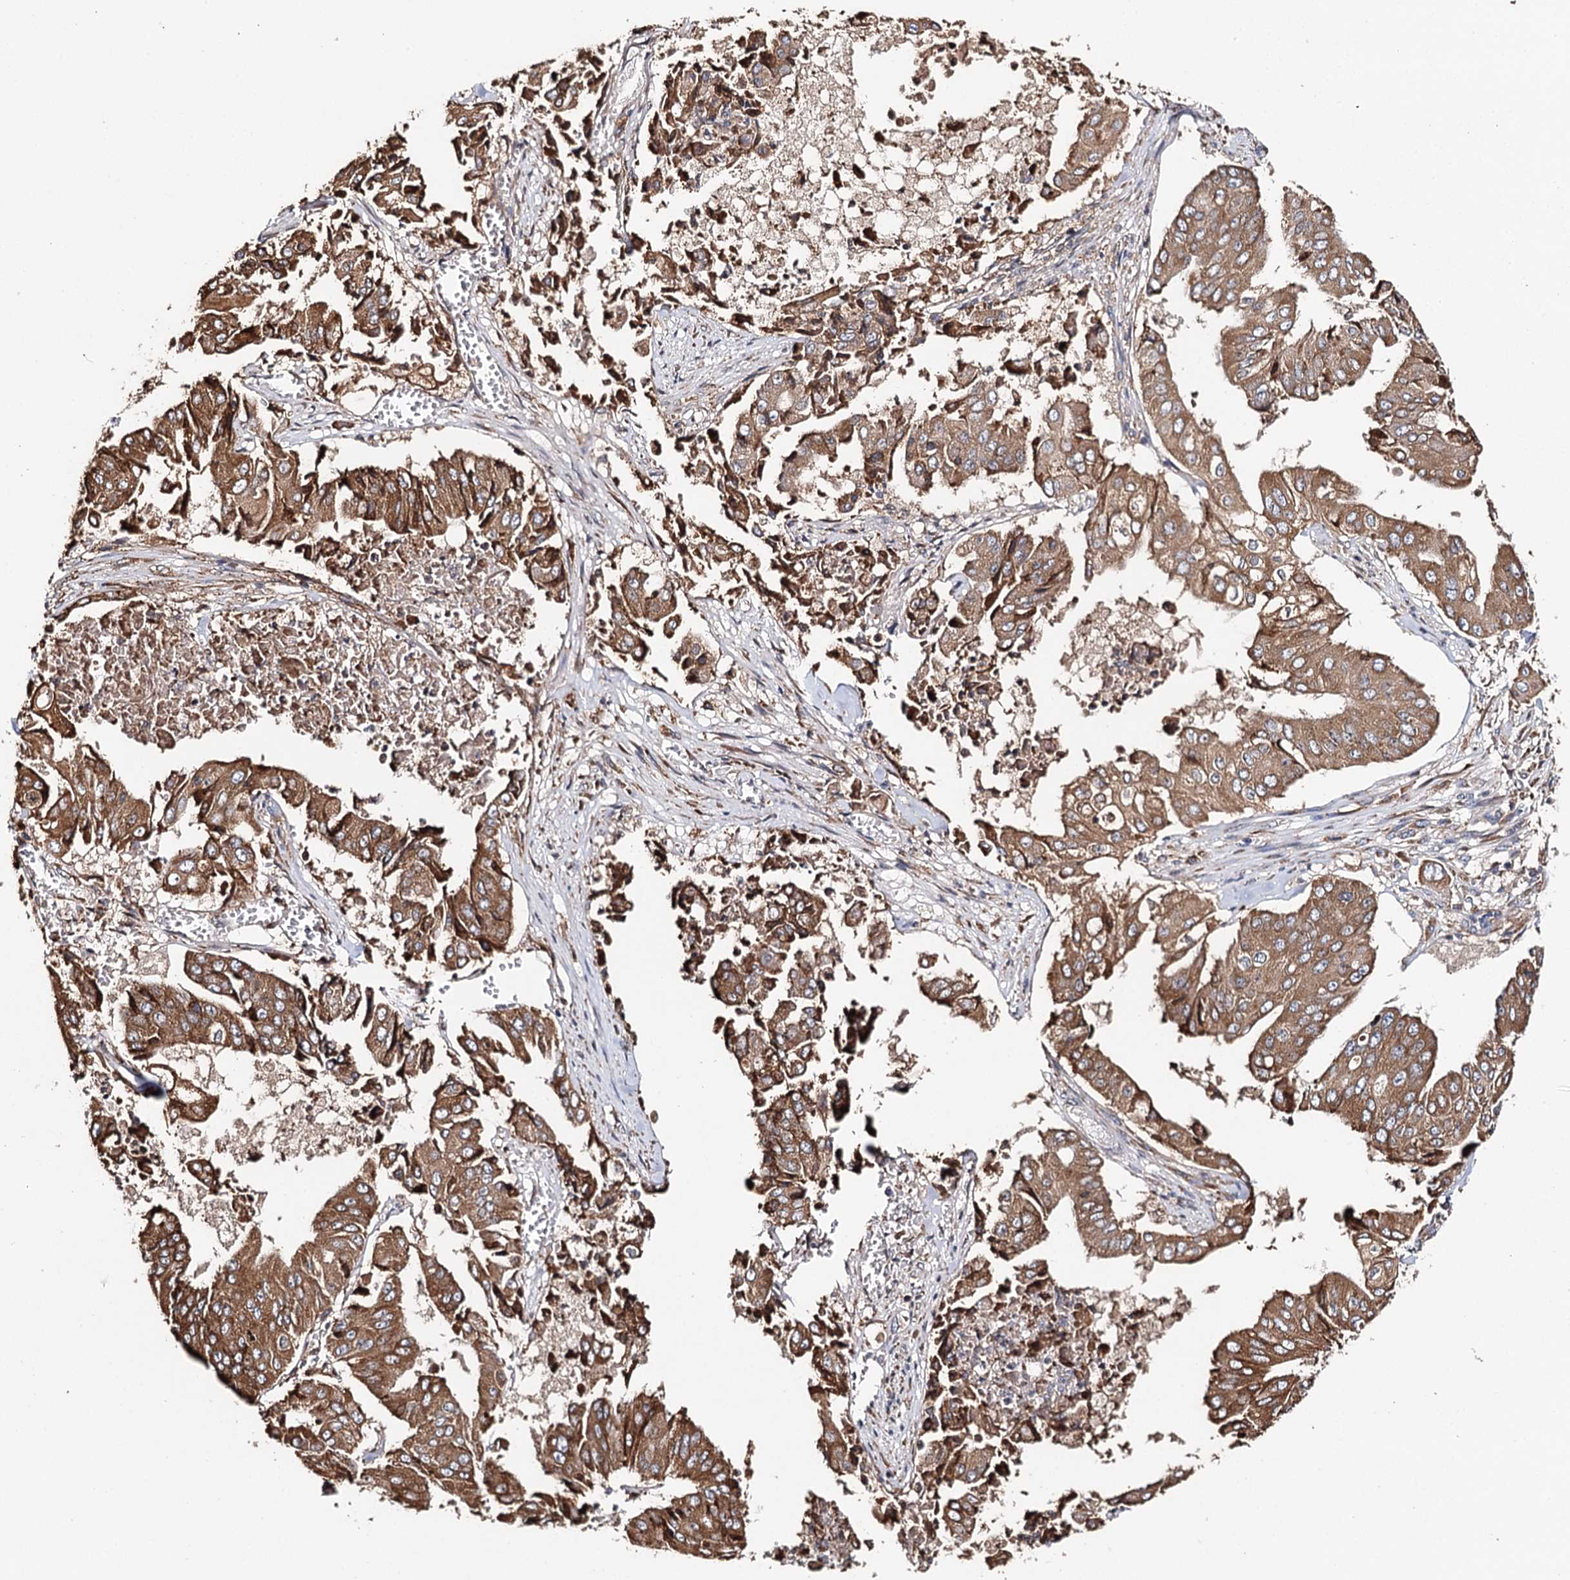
{"staining": {"intensity": "strong", "quantity": ">75%", "location": "cytoplasmic/membranous"}, "tissue": "pancreatic cancer", "cell_type": "Tumor cells", "image_type": "cancer", "snomed": [{"axis": "morphology", "description": "Adenocarcinoma, NOS"}, {"axis": "topography", "description": "Pancreas"}], "caption": "Adenocarcinoma (pancreatic) stained with immunohistochemistry (IHC) displays strong cytoplasmic/membranous staining in about >75% of tumor cells. Nuclei are stained in blue.", "gene": "VEGFA", "patient": {"sex": "female", "age": 77}}